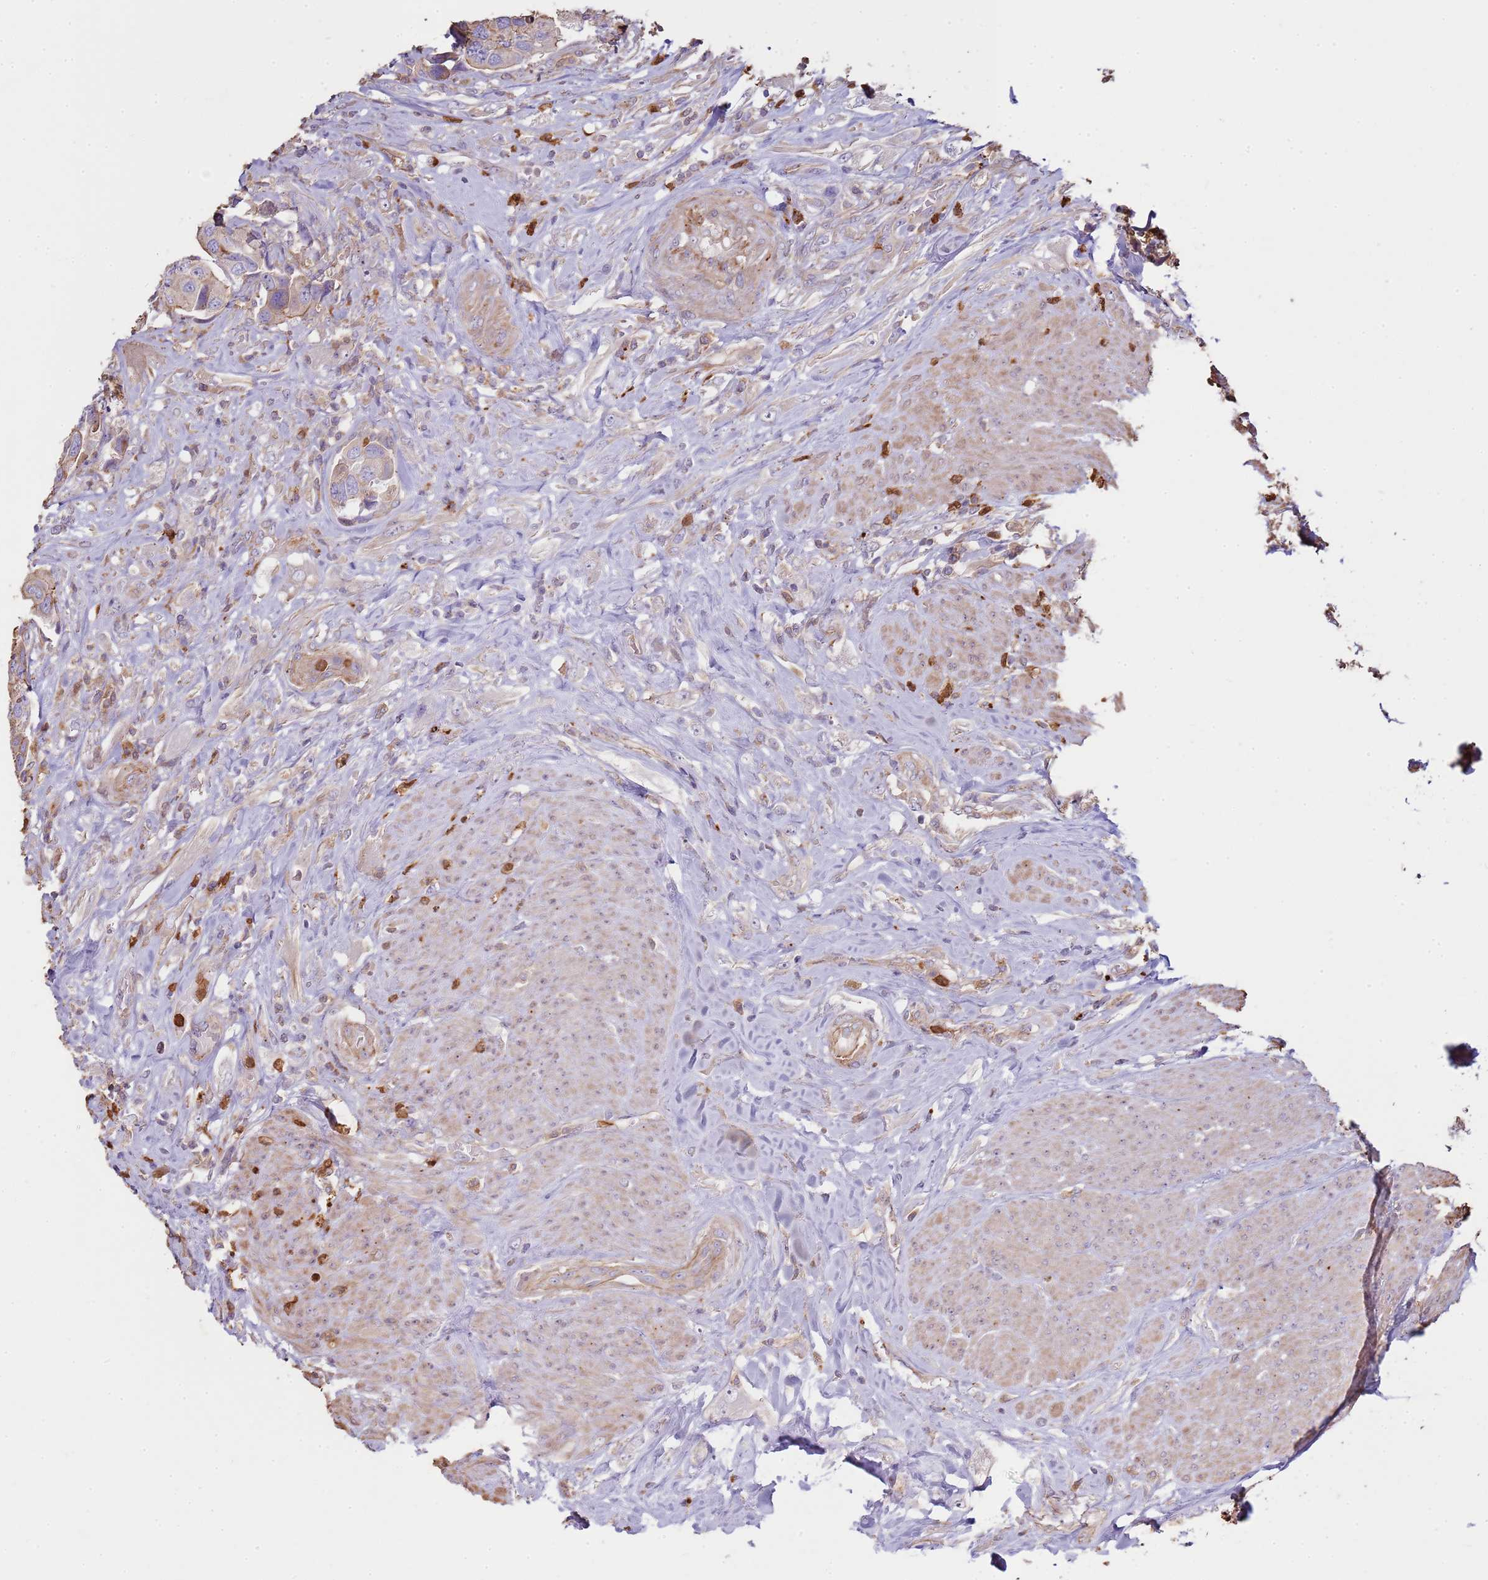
{"staining": {"intensity": "negative", "quantity": "none", "location": "none"}, "tissue": "urothelial cancer", "cell_type": "Tumor cells", "image_type": "cancer", "snomed": [{"axis": "morphology", "description": "Urothelial carcinoma, High grade"}, {"axis": "topography", "description": "Urinary bladder"}], "caption": "Tumor cells are negative for protein expression in human urothelial cancer.", "gene": "NDUFAF4", "patient": {"sex": "male", "age": 74}}